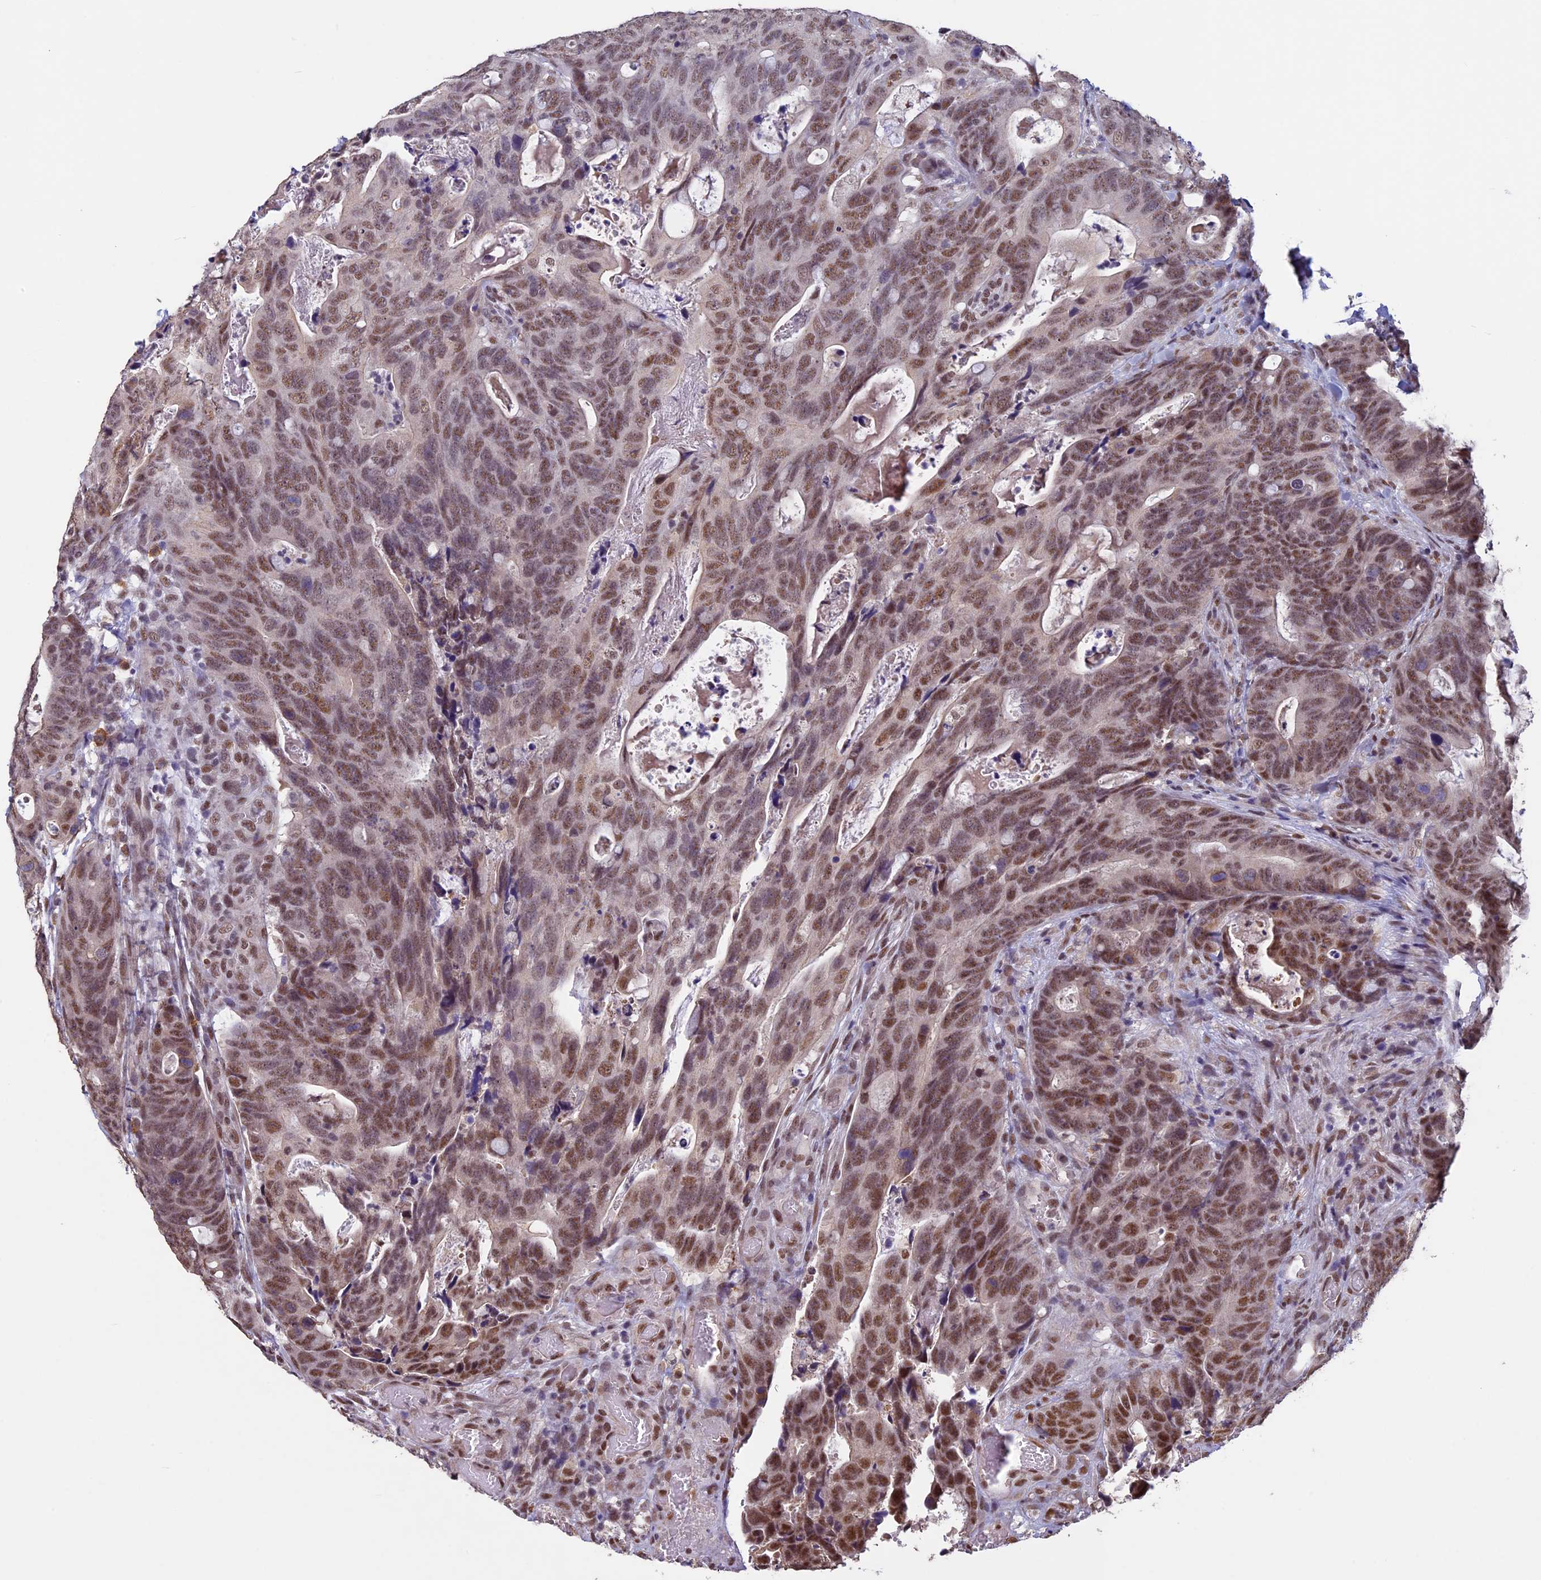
{"staining": {"intensity": "moderate", "quantity": ">75%", "location": "nuclear"}, "tissue": "colorectal cancer", "cell_type": "Tumor cells", "image_type": "cancer", "snomed": [{"axis": "morphology", "description": "Adenocarcinoma, NOS"}, {"axis": "topography", "description": "Colon"}], "caption": "Immunohistochemistry (IHC) histopathology image of colorectal cancer stained for a protein (brown), which shows medium levels of moderate nuclear staining in approximately >75% of tumor cells.", "gene": "RNF40", "patient": {"sex": "female", "age": 82}}